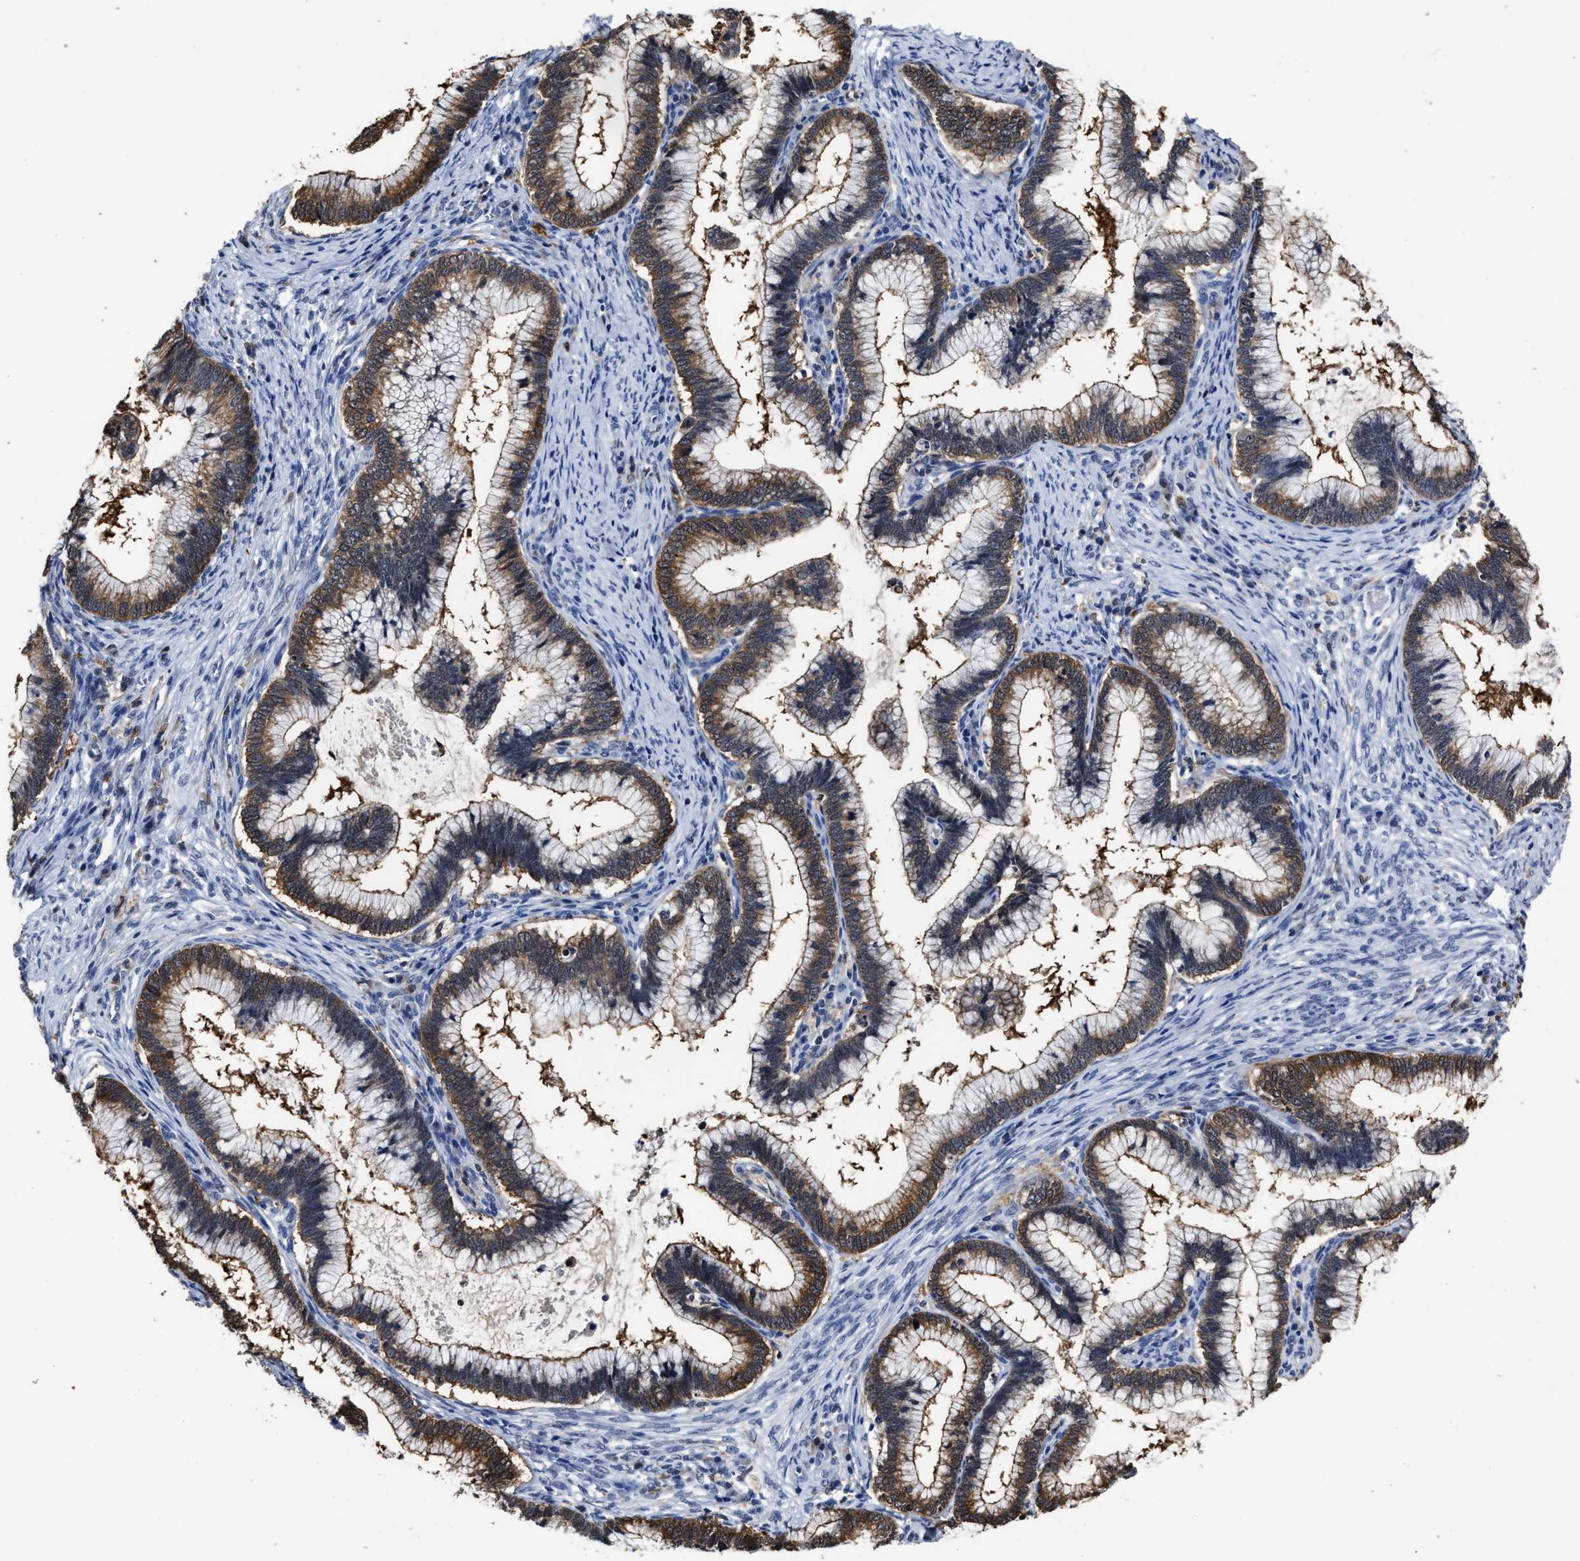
{"staining": {"intensity": "moderate", "quantity": ">75%", "location": "cytoplasmic/membranous"}, "tissue": "cervical cancer", "cell_type": "Tumor cells", "image_type": "cancer", "snomed": [{"axis": "morphology", "description": "Adenocarcinoma, NOS"}, {"axis": "topography", "description": "Cervix"}], "caption": "Protein expression by IHC reveals moderate cytoplasmic/membranous staining in about >75% of tumor cells in cervical adenocarcinoma.", "gene": "PRPF4B", "patient": {"sex": "female", "age": 36}}